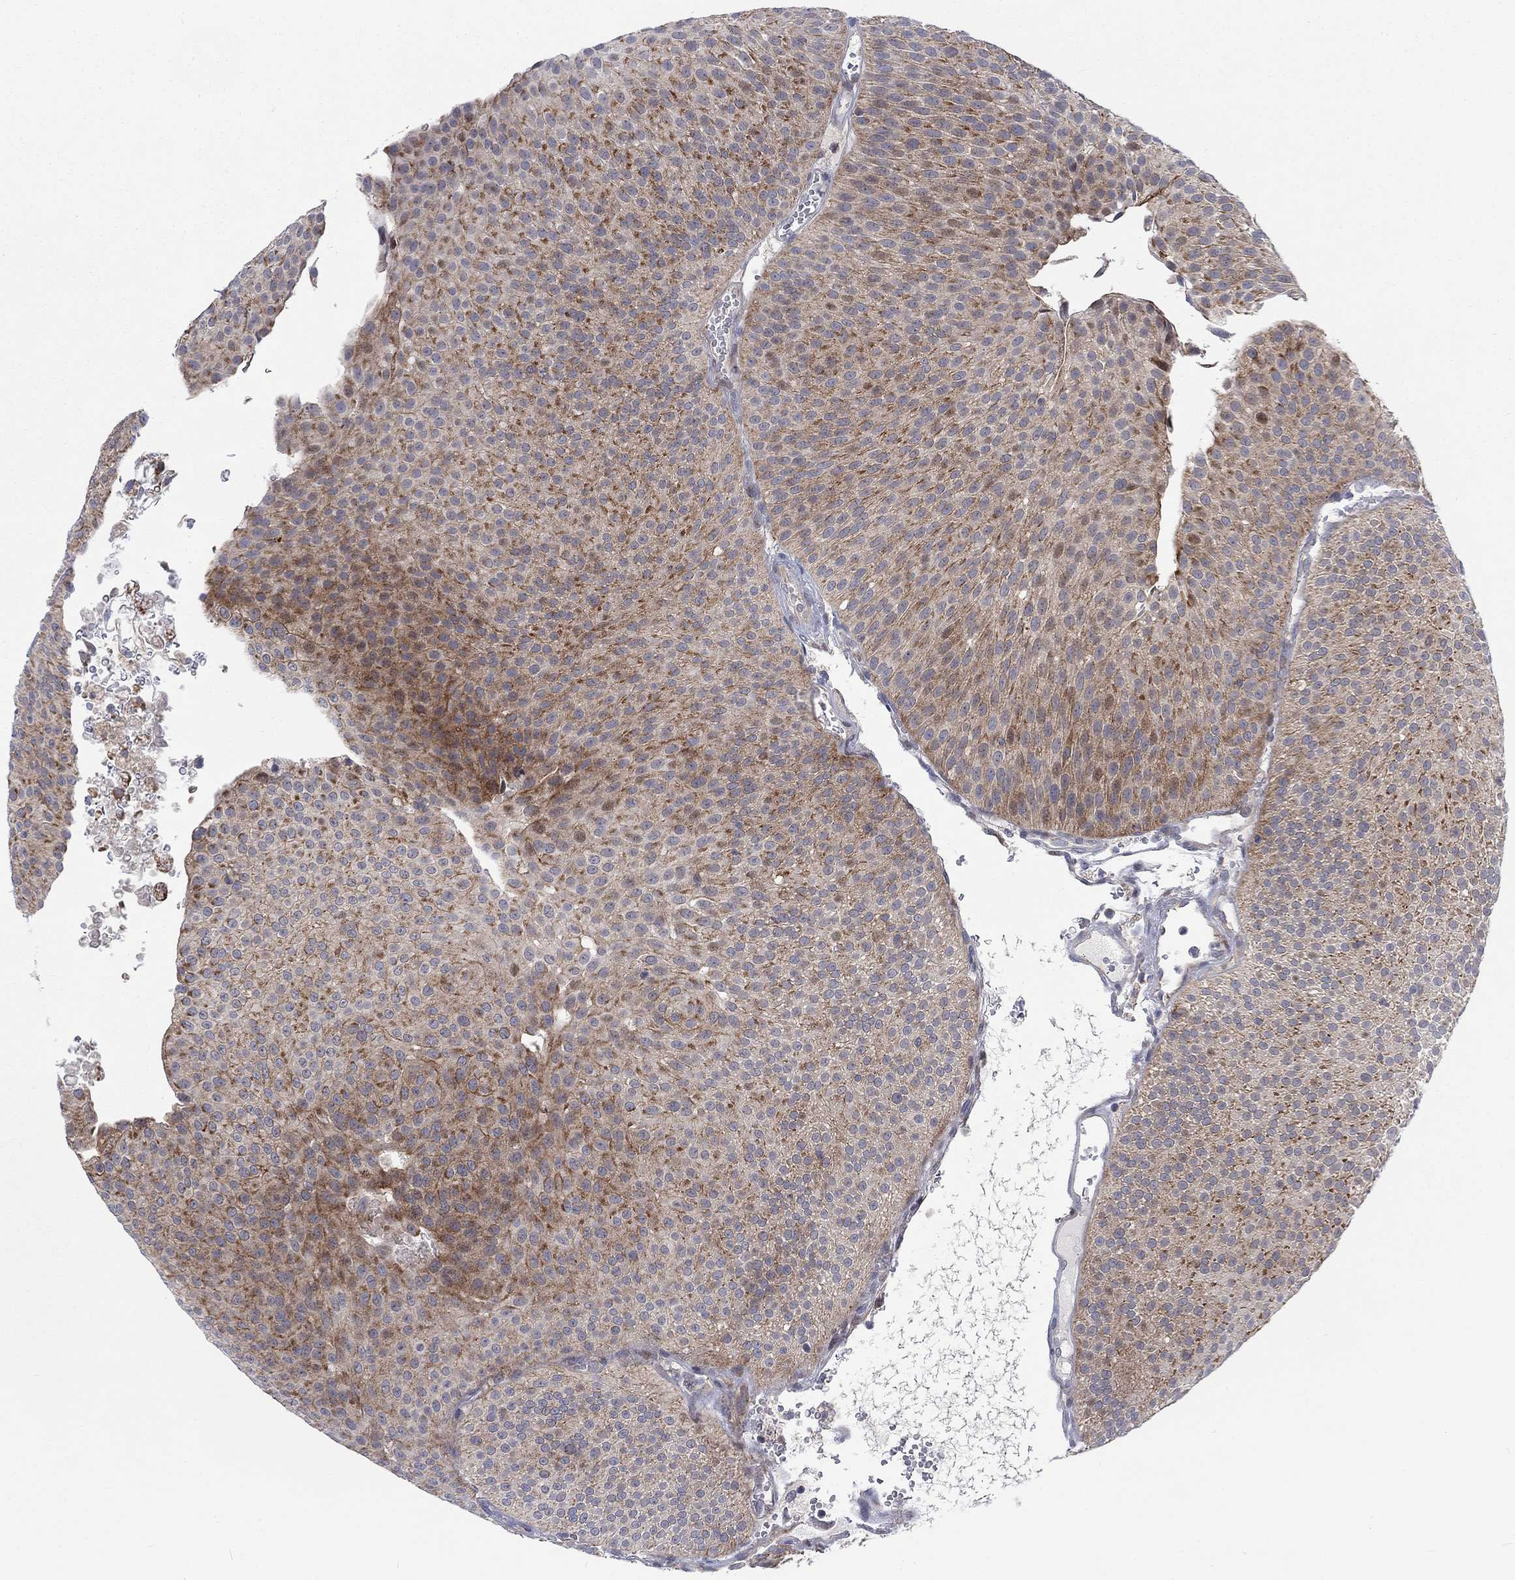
{"staining": {"intensity": "moderate", "quantity": ">75%", "location": "cytoplasmic/membranous"}, "tissue": "urothelial cancer", "cell_type": "Tumor cells", "image_type": "cancer", "snomed": [{"axis": "morphology", "description": "Urothelial carcinoma, Low grade"}, {"axis": "topography", "description": "Urinary bladder"}], "caption": "IHC (DAB) staining of human urothelial cancer displays moderate cytoplasmic/membranous protein expression in approximately >75% of tumor cells. The staining is performed using DAB (3,3'-diaminobenzidine) brown chromogen to label protein expression. The nuclei are counter-stained blue using hematoxylin.", "gene": "SLC35F2", "patient": {"sex": "male", "age": 65}}